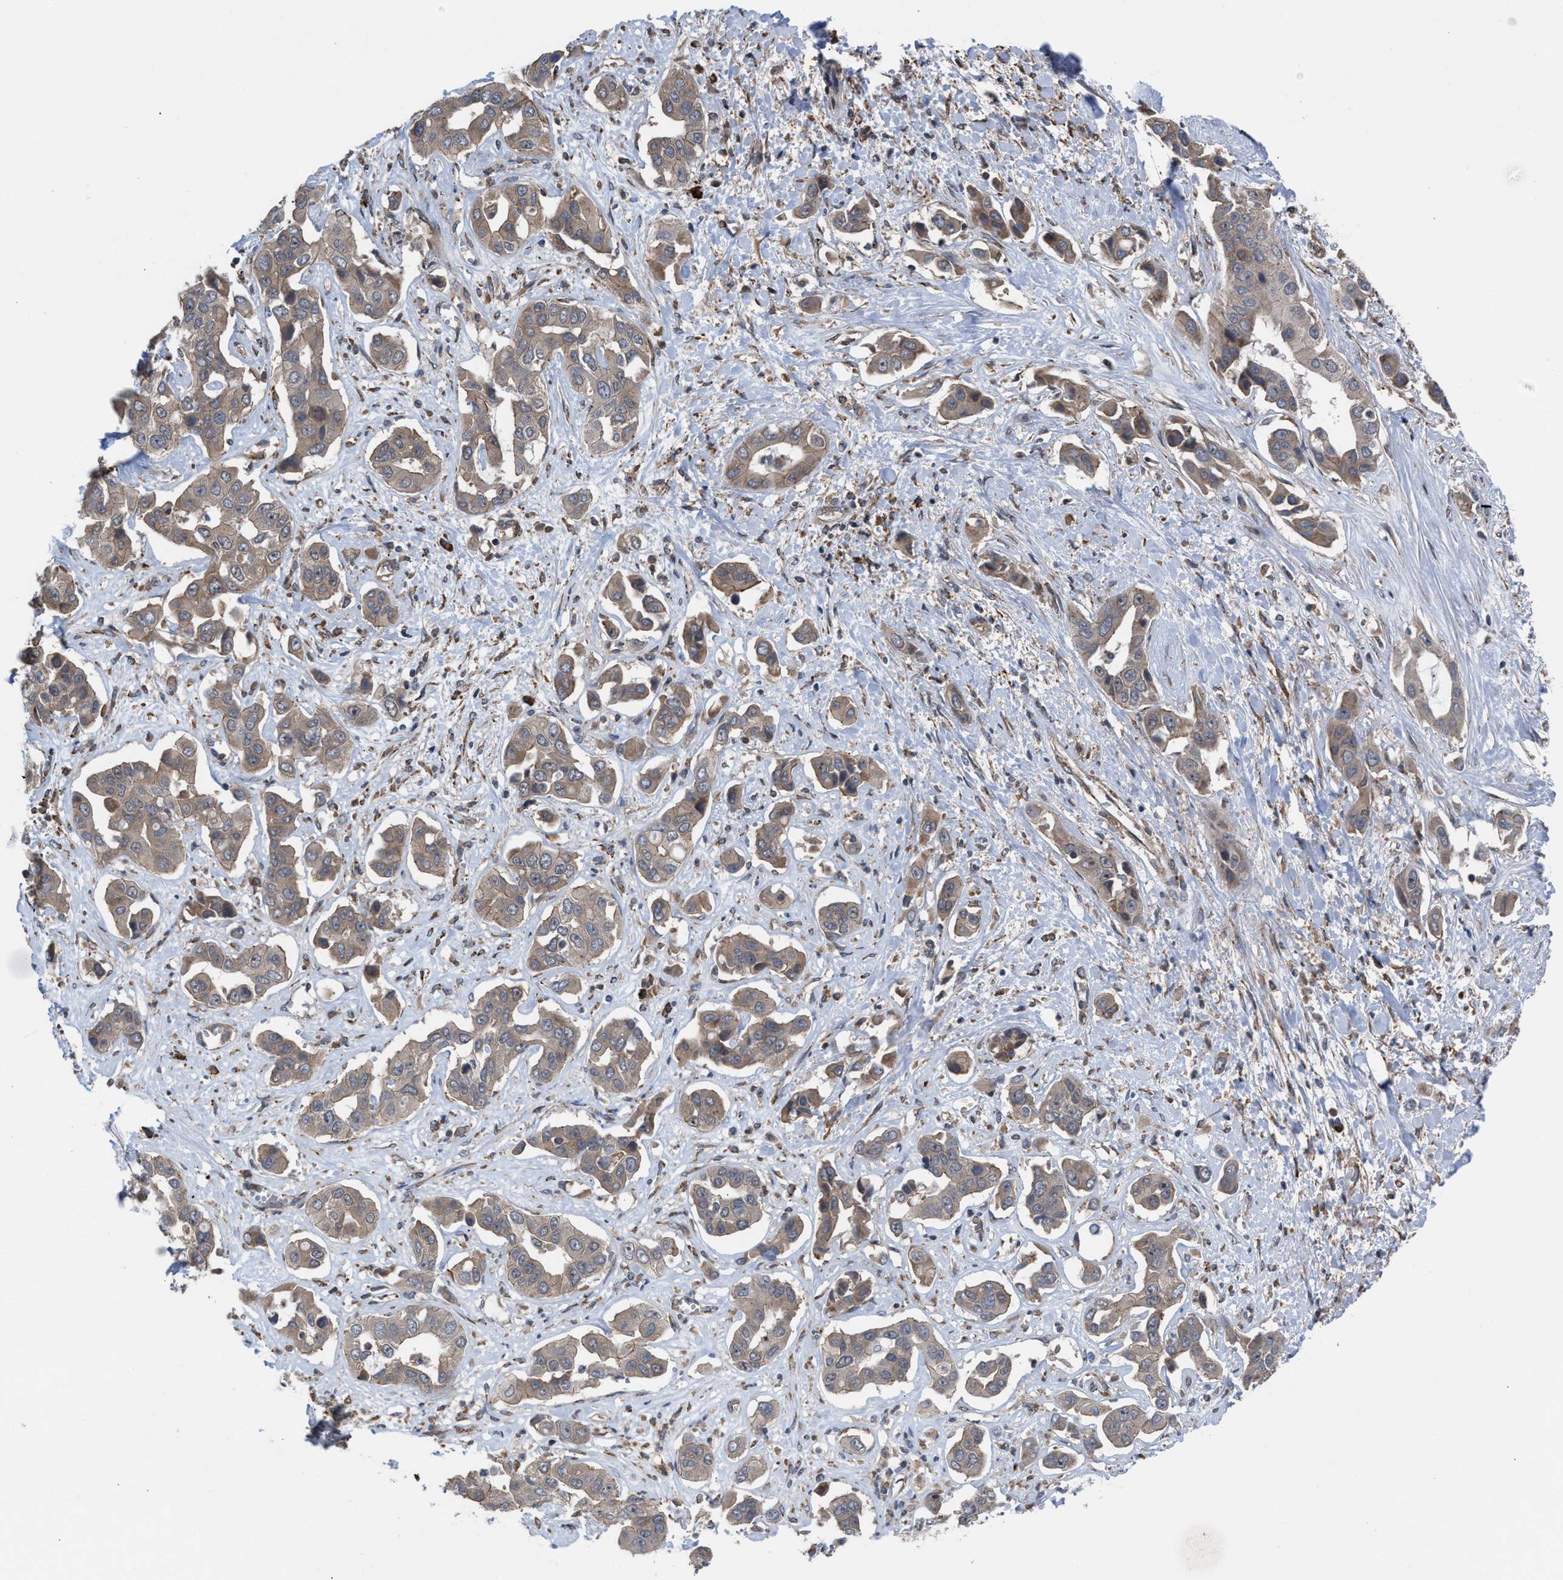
{"staining": {"intensity": "weak", "quantity": ">75%", "location": "cytoplasmic/membranous"}, "tissue": "liver cancer", "cell_type": "Tumor cells", "image_type": "cancer", "snomed": [{"axis": "morphology", "description": "Cholangiocarcinoma"}, {"axis": "topography", "description": "Liver"}], "caption": "Immunohistochemical staining of cholangiocarcinoma (liver) demonstrates low levels of weak cytoplasmic/membranous protein positivity in about >75% of tumor cells.", "gene": "TP53BP2", "patient": {"sex": "female", "age": 52}}